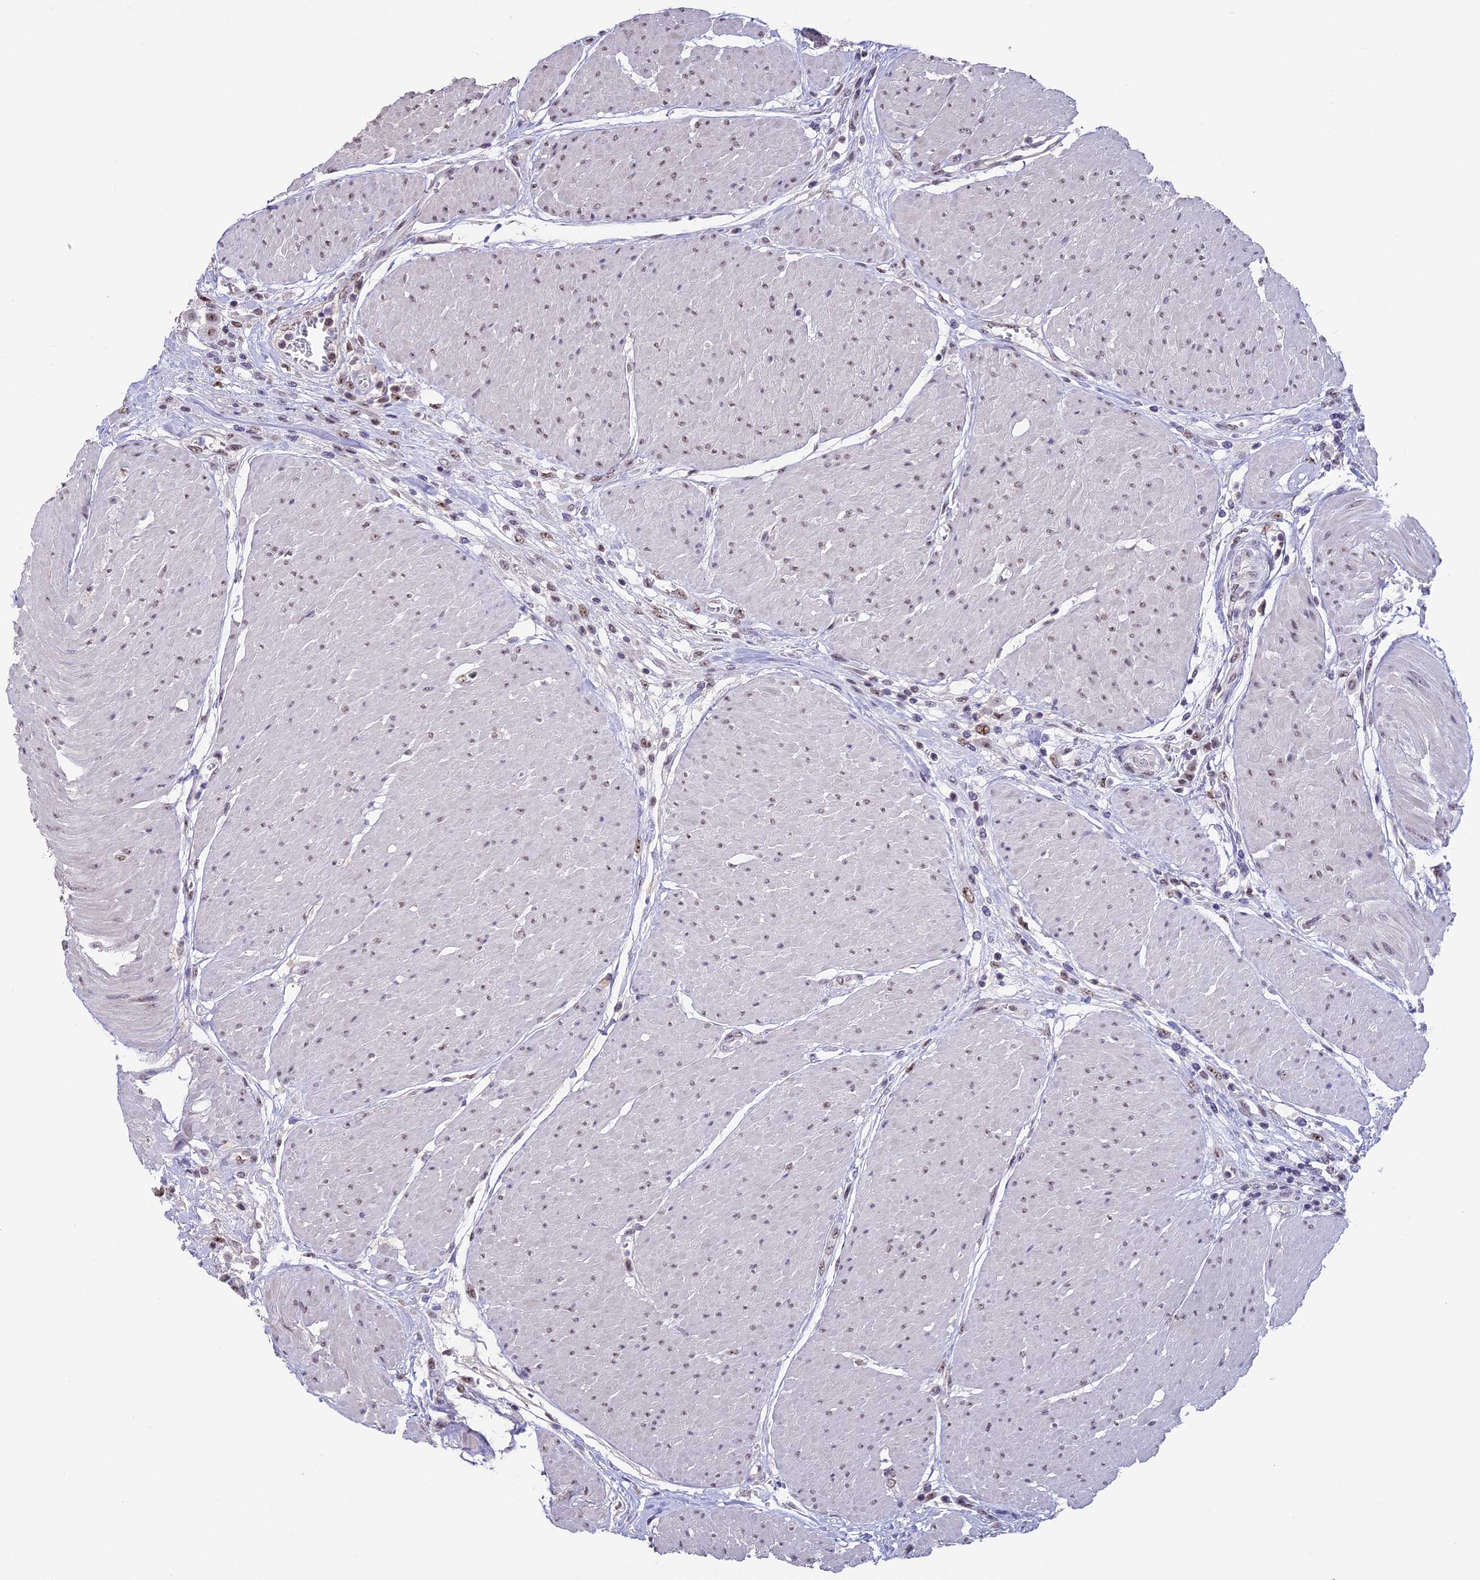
{"staining": {"intensity": "moderate", "quantity": ">75%", "location": "nuclear"}, "tissue": "urothelial cancer", "cell_type": "Tumor cells", "image_type": "cancer", "snomed": [{"axis": "morphology", "description": "Urothelial carcinoma, High grade"}, {"axis": "topography", "description": "Urinary bladder"}], "caption": "High-power microscopy captured an IHC photomicrograph of urothelial cancer, revealing moderate nuclear staining in approximately >75% of tumor cells.", "gene": "SETD2", "patient": {"sex": "male", "age": 50}}